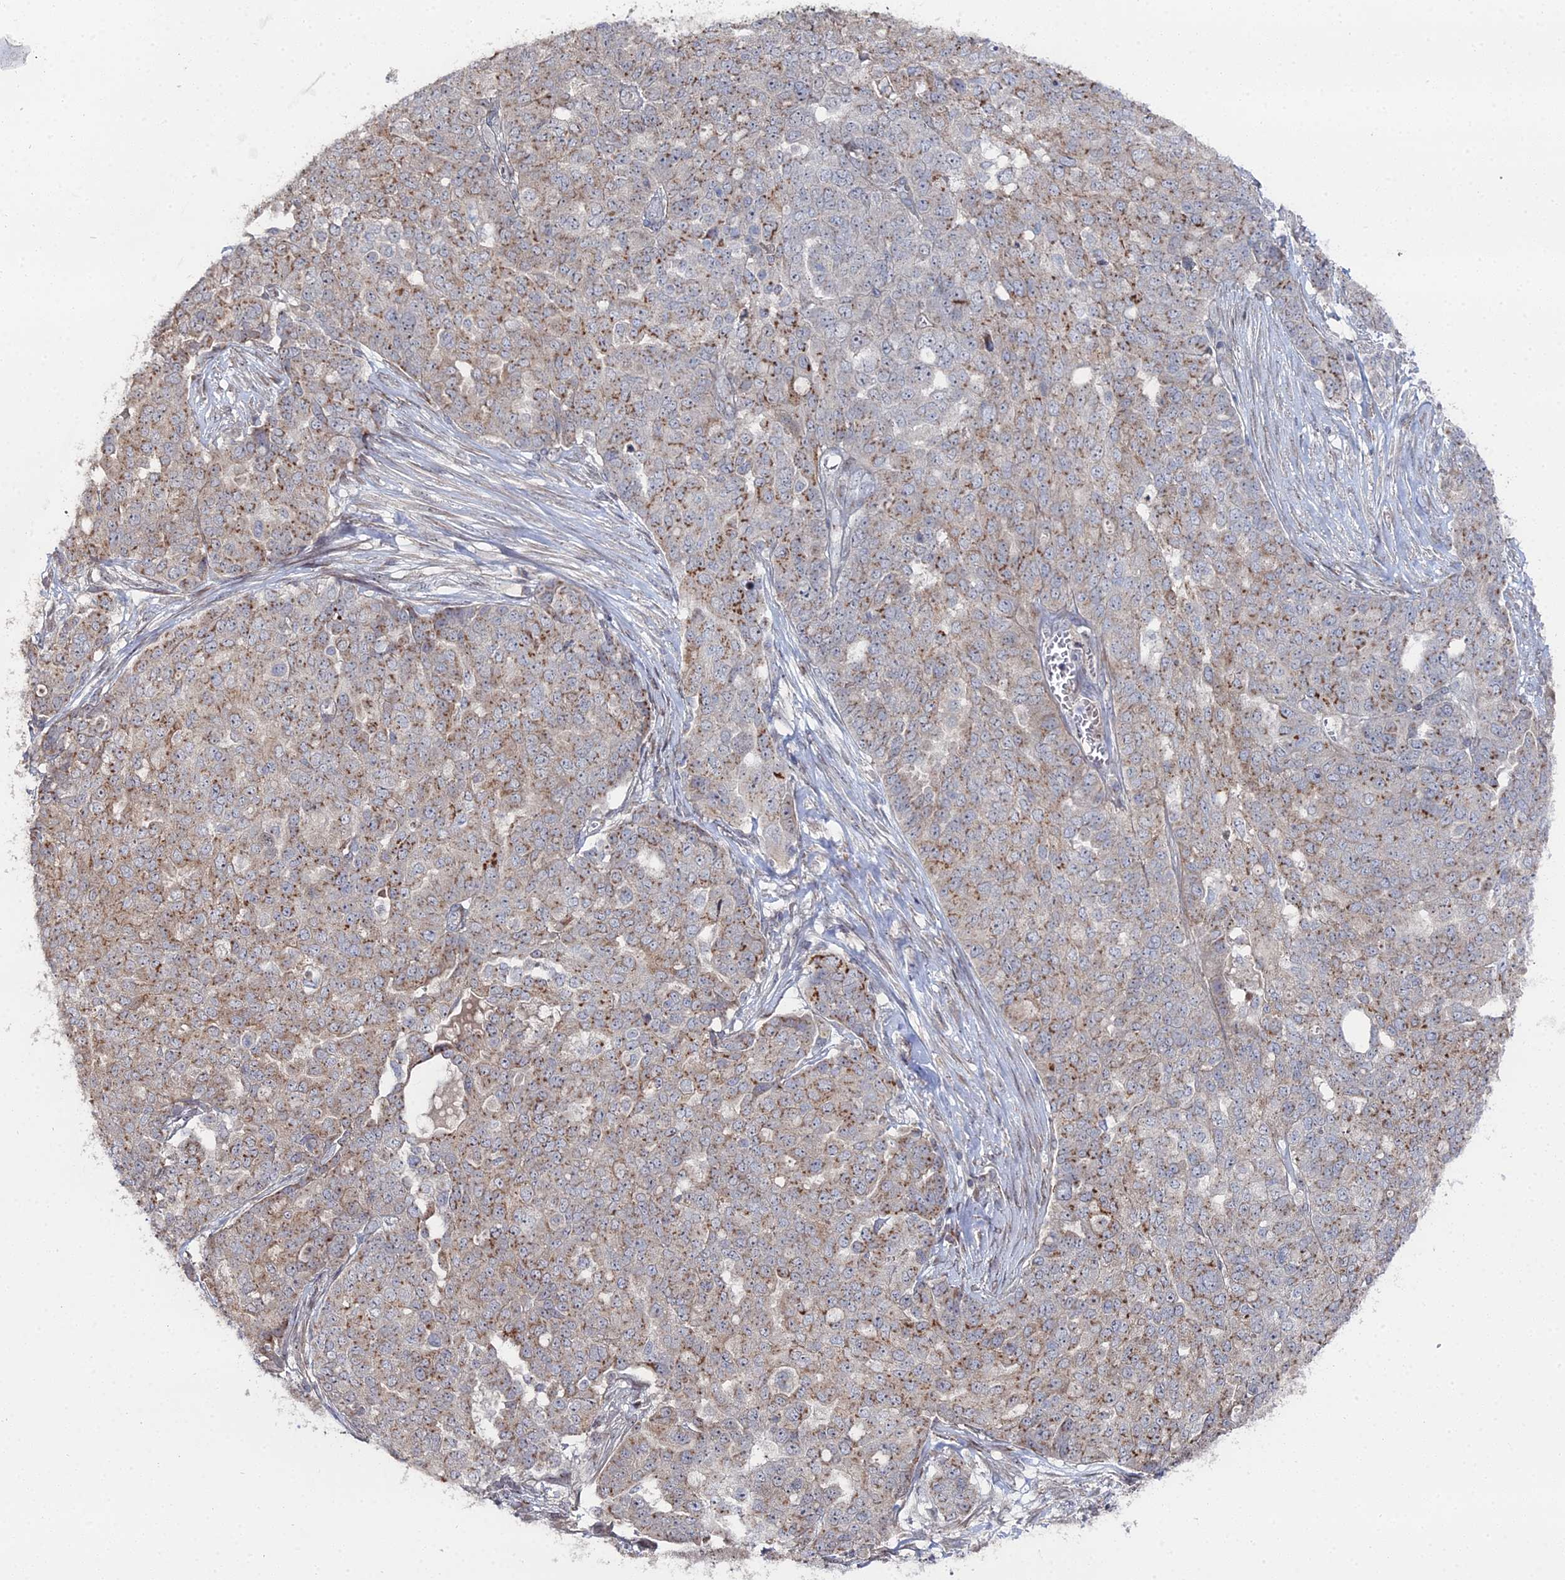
{"staining": {"intensity": "moderate", "quantity": ">75%", "location": "cytoplasmic/membranous"}, "tissue": "ovarian cancer", "cell_type": "Tumor cells", "image_type": "cancer", "snomed": [{"axis": "morphology", "description": "Cystadenocarcinoma, serous, NOS"}, {"axis": "topography", "description": "Soft tissue"}, {"axis": "topography", "description": "Ovary"}], "caption": "This is a micrograph of immunohistochemistry (IHC) staining of ovarian cancer (serous cystadenocarcinoma), which shows moderate staining in the cytoplasmic/membranous of tumor cells.", "gene": "SGMS1", "patient": {"sex": "female", "age": 57}}